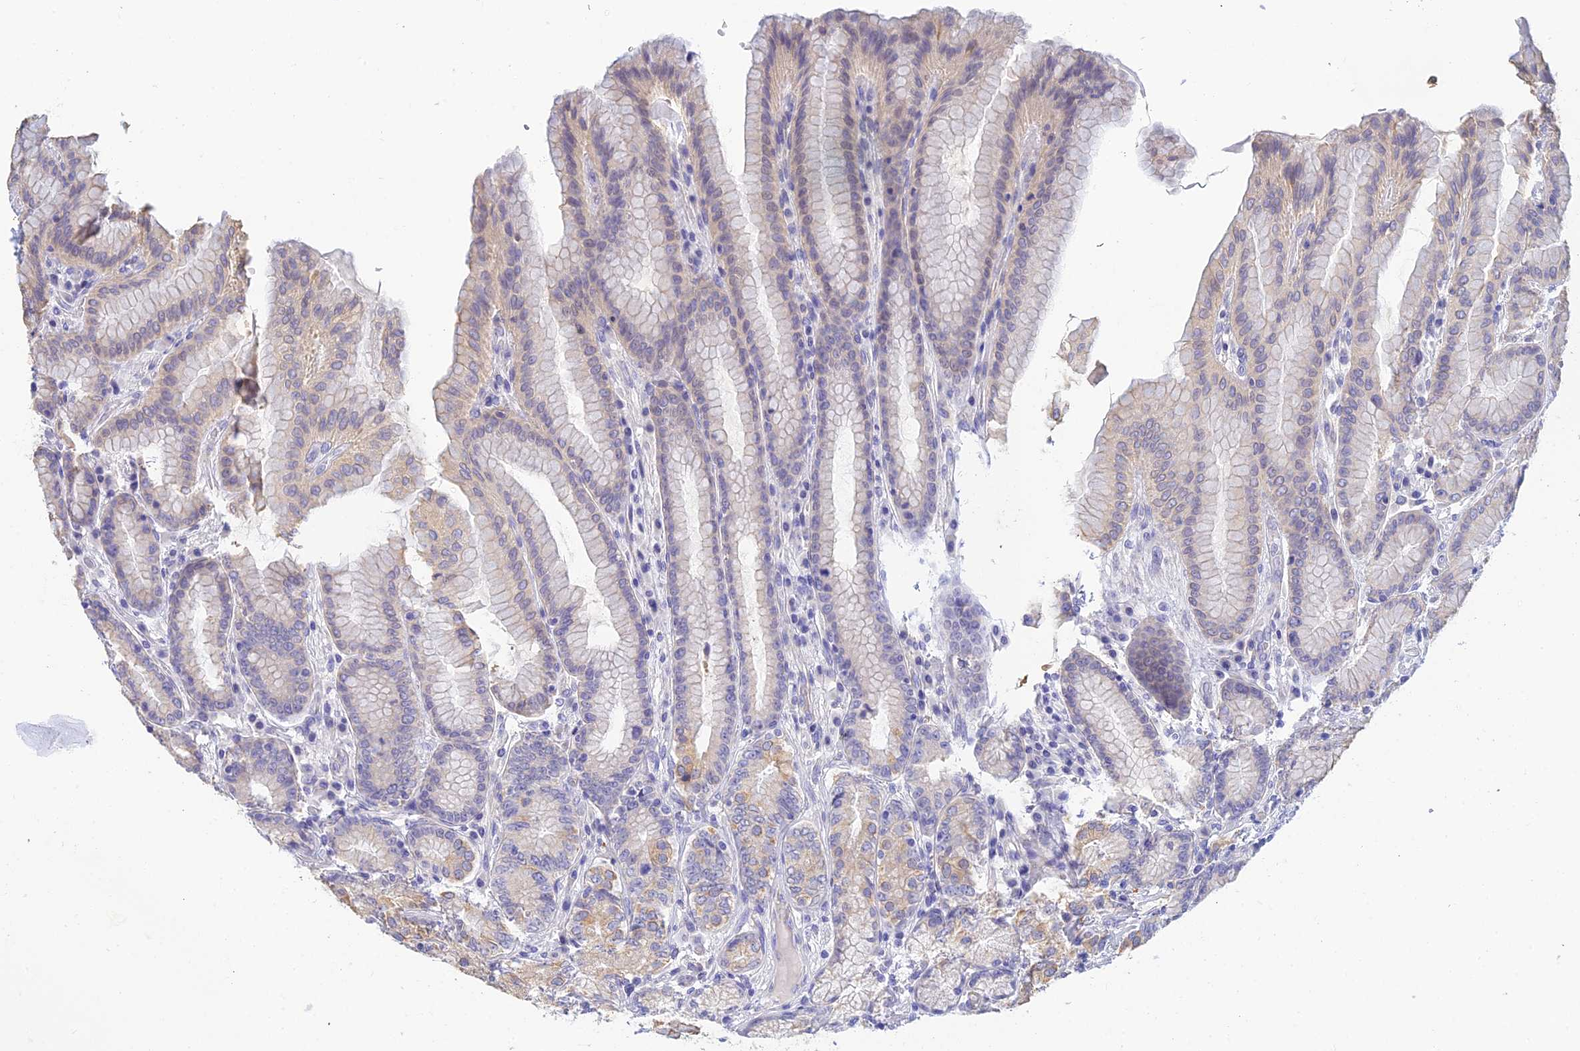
{"staining": {"intensity": "weak", "quantity": "<25%", "location": "cytoplasmic/membranous"}, "tissue": "stomach", "cell_type": "Glandular cells", "image_type": "normal", "snomed": [{"axis": "morphology", "description": "Normal tissue, NOS"}, {"axis": "topography", "description": "Stomach, upper"}, {"axis": "topography", "description": "Stomach, lower"}], "caption": "An immunohistochemistry image of unremarkable stomach is shown. There is no staining in glandular cells of stomach.", "gene": "INTS13", "patient": {"sex": "female", "age": 76}}